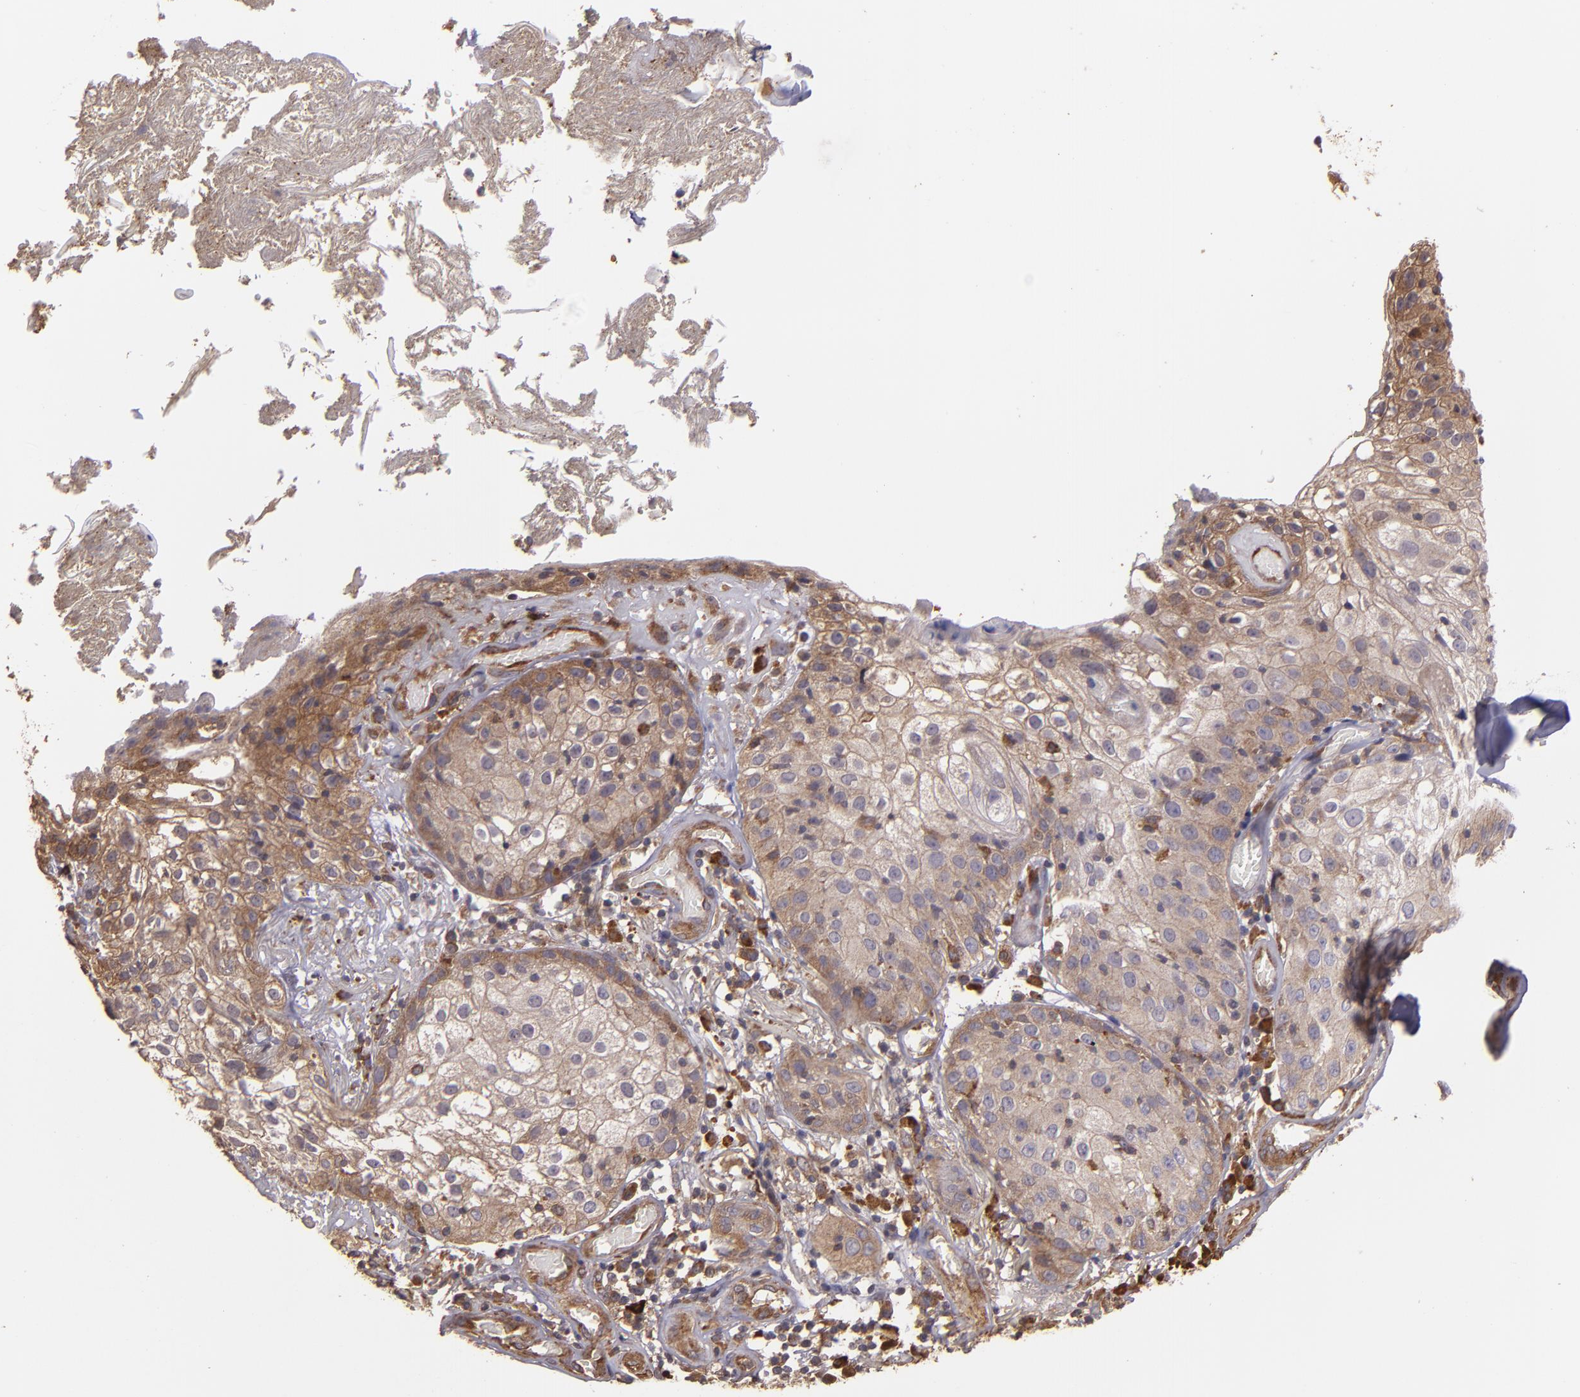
{"staining": {"intensity": "moderate", "quantity": ">75%", "location": "cytoplasmic/membranous"}, "tissue": "skin cancer", "cell_type": "Tumor cells", "image_type": "cancer", "snomed": [{"axis": "morphology", "description": "Squamous cell carcinoma, NOS"}, {"axis": "topography", "description": "Skin"}], "caption": "This micrograph displays immunohistochemistry staining of human skin cancer, with medium moderate cytoplasmic/membranous positivity in approximately >75% of tumor cells.", "gene": "ECE1", "patient": {"sex": "male", "age": 65}}